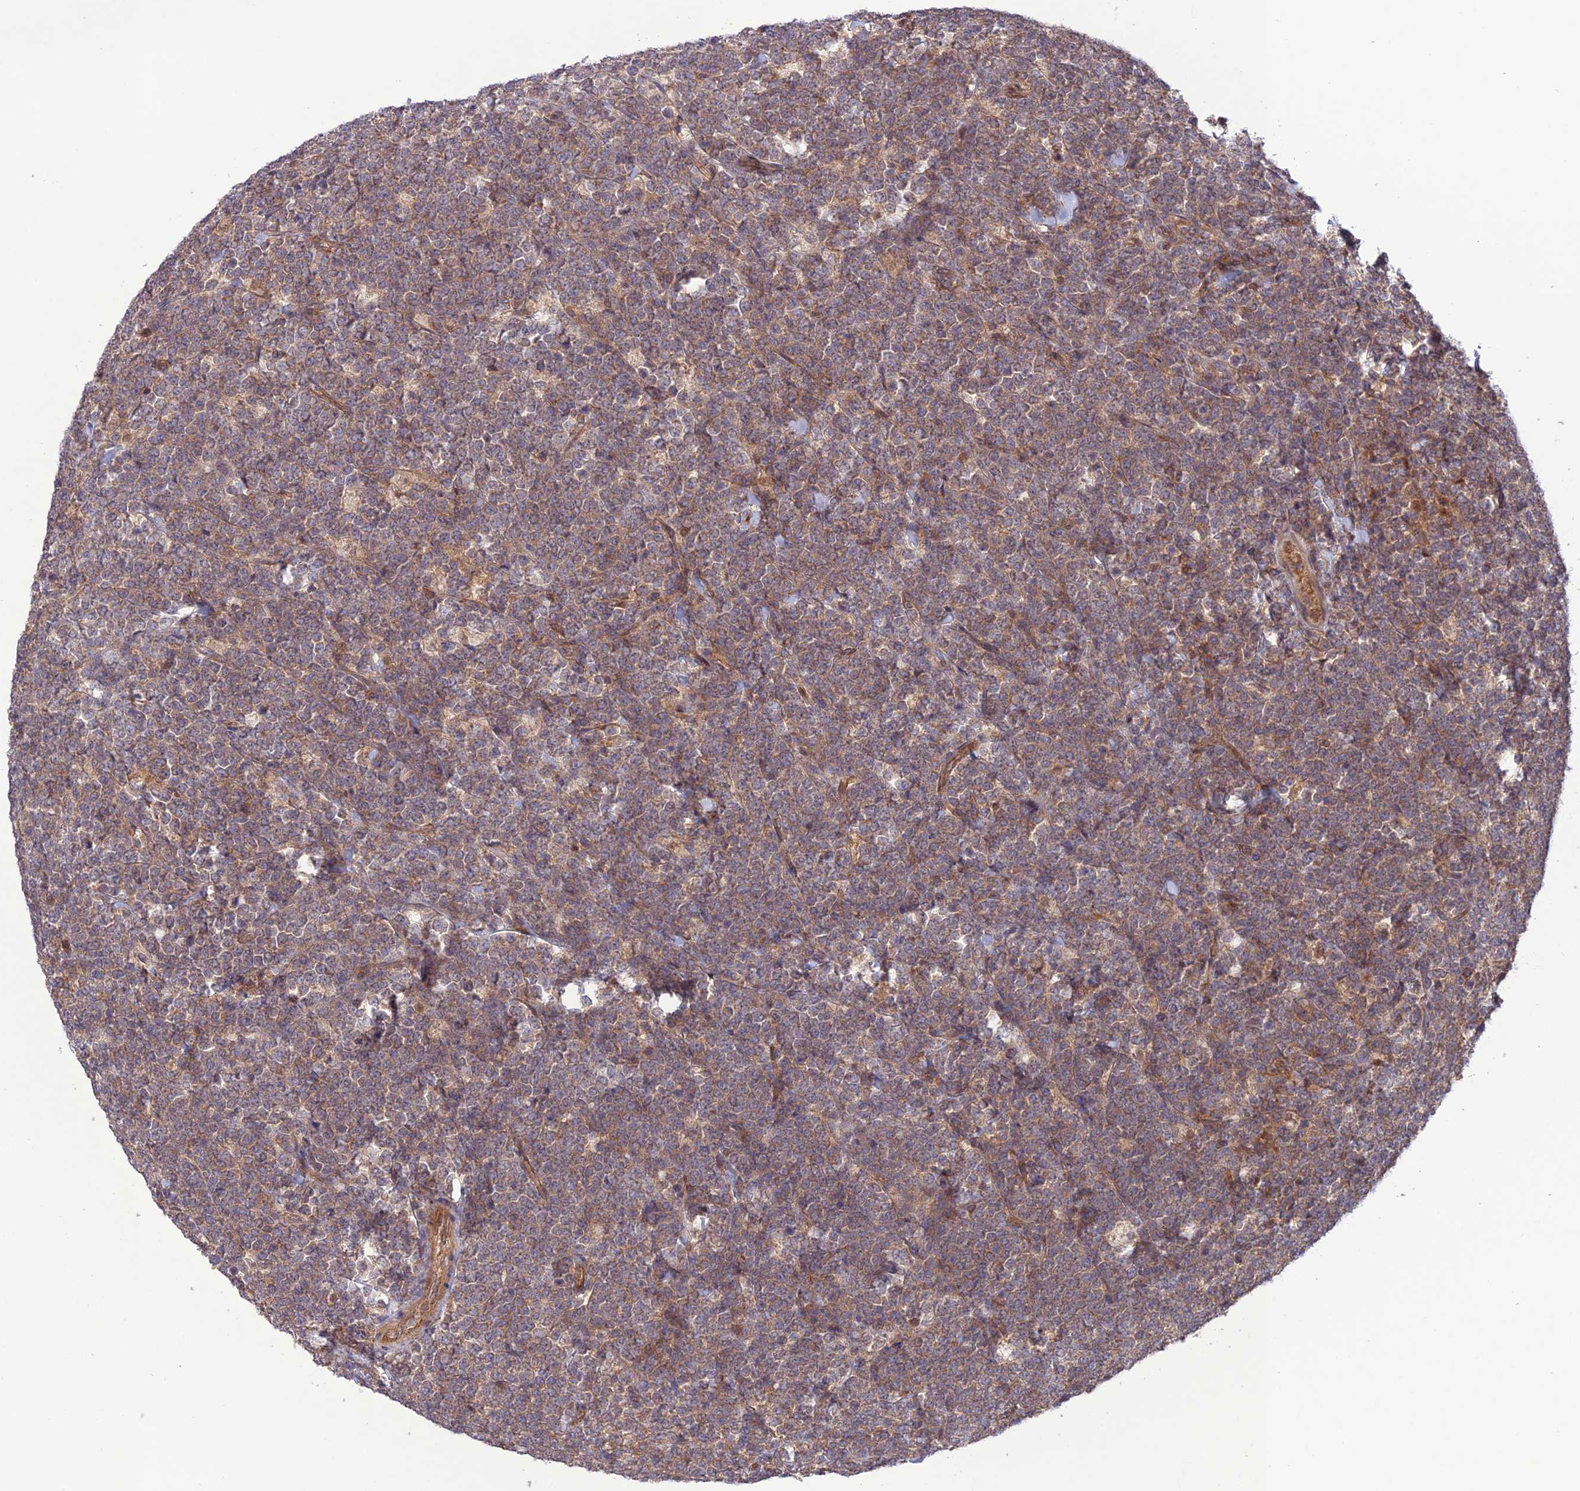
{"staining": {"intensity": "moderate", "quantity": ">75%", "location": "cytoplasmic/membranous"}, "tissue": "lymphoma", "cell_type": "Tumor cells", "image_type": "cancer", "snomed": [{"axis": "morphology", "description": "Malignant lymphoma, non-Hodgkin's type, High grade"}, {"axis": "topography", "description": "Small intestine"}], "caption": "IHC (DAB) staining of lymphoma exhibits moderate cytoplasmic/membranous protein expression in approximately >75% of tumor cells.", "gene": "FCHSD1", "patient": {"sex": "male", "age": 8}}